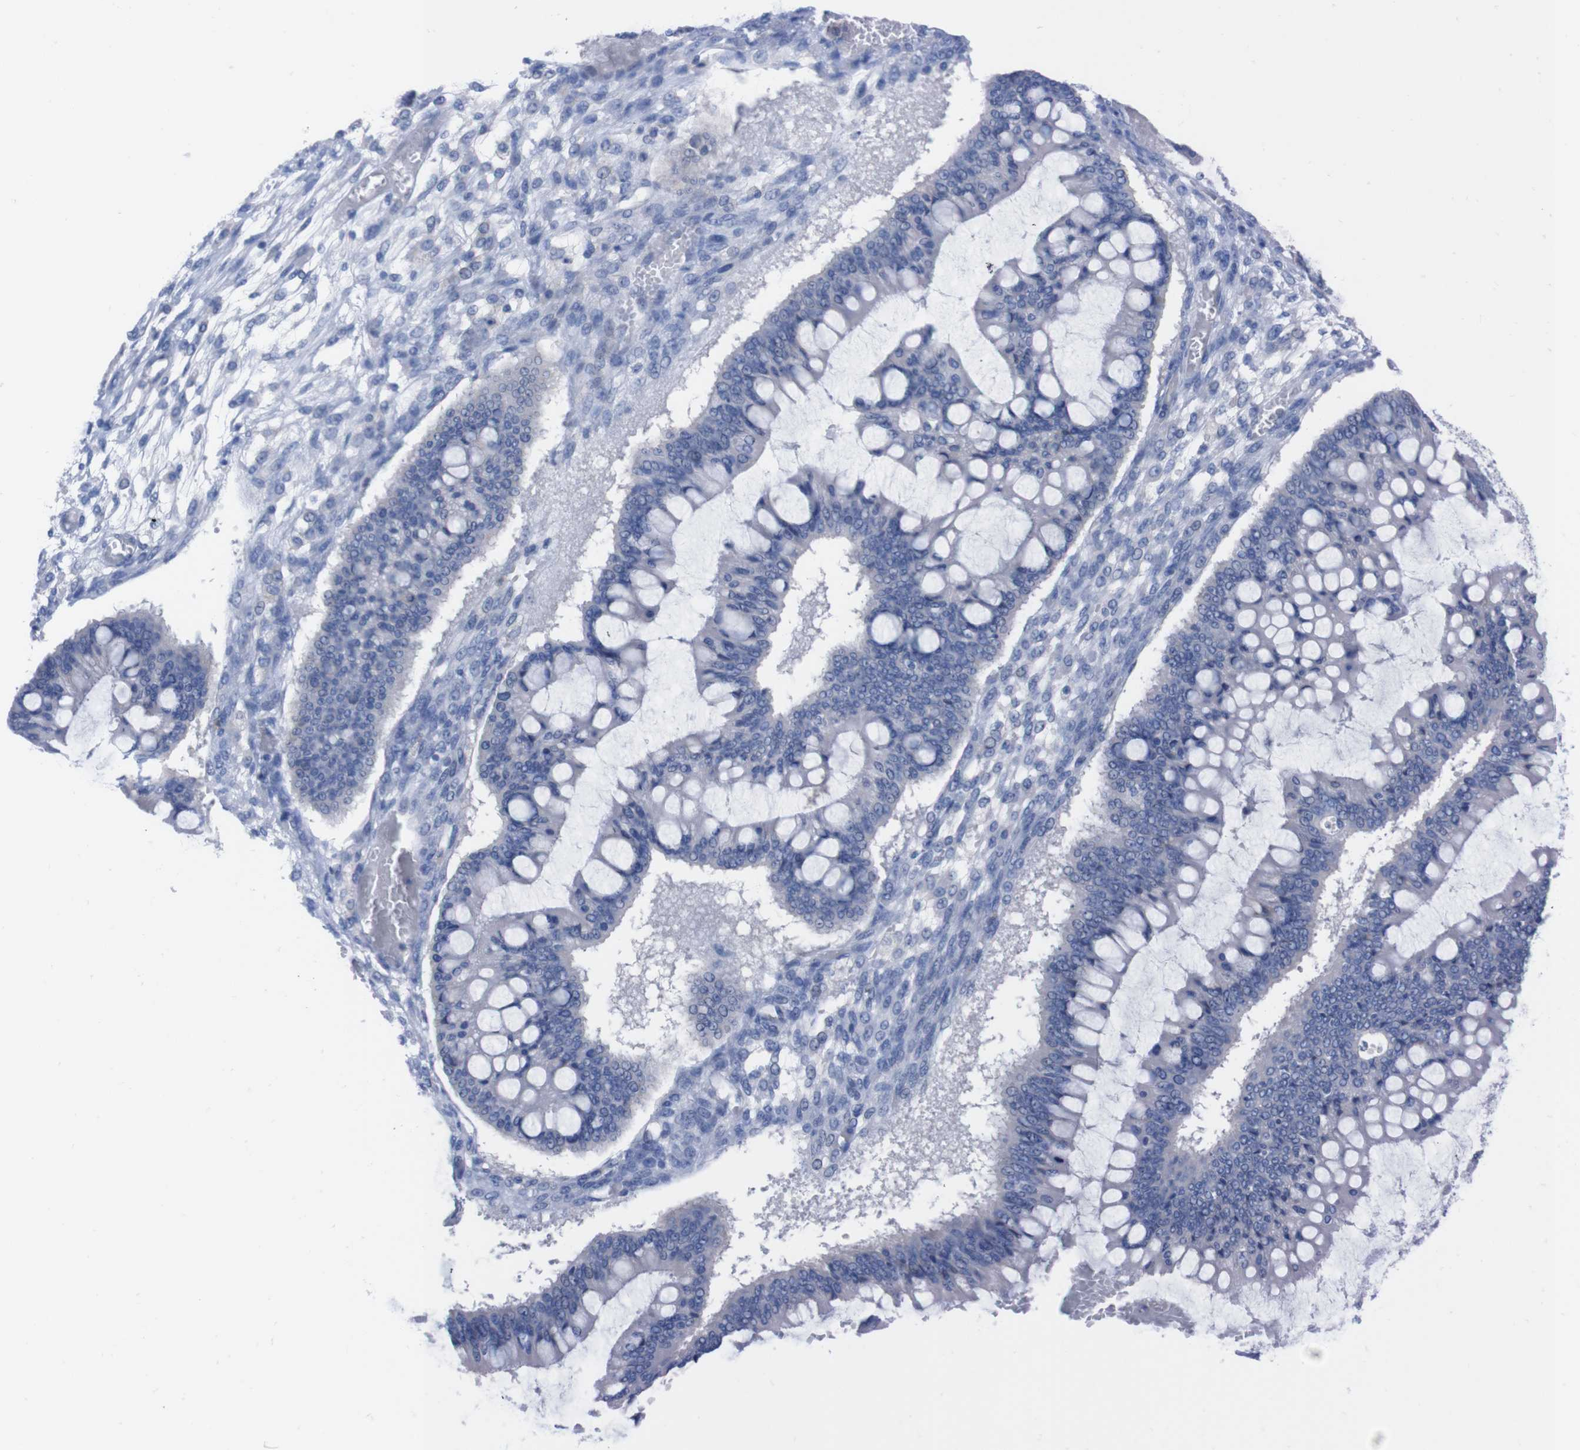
{"staining": {"intensity": "negative", "quantity": "none", "location": "none"}, "tissue": "ovarian cancer", "cell_type": "Tumor cells", "image_type": "cancer", "snomed": [{"axis": "morphology", "description": "Cystadenocarcinoma, mucinous, NOS"}, {"axis": "topography", "description": "Ovary"}], "caption": "Mucinous cystadenocarcinoma (ovarian) stained for a protein using immunohistochemistry demonstrates no expression tumor cells.", "gene": "TMEM243", "patient": {"sex": "female", "age": 73}}